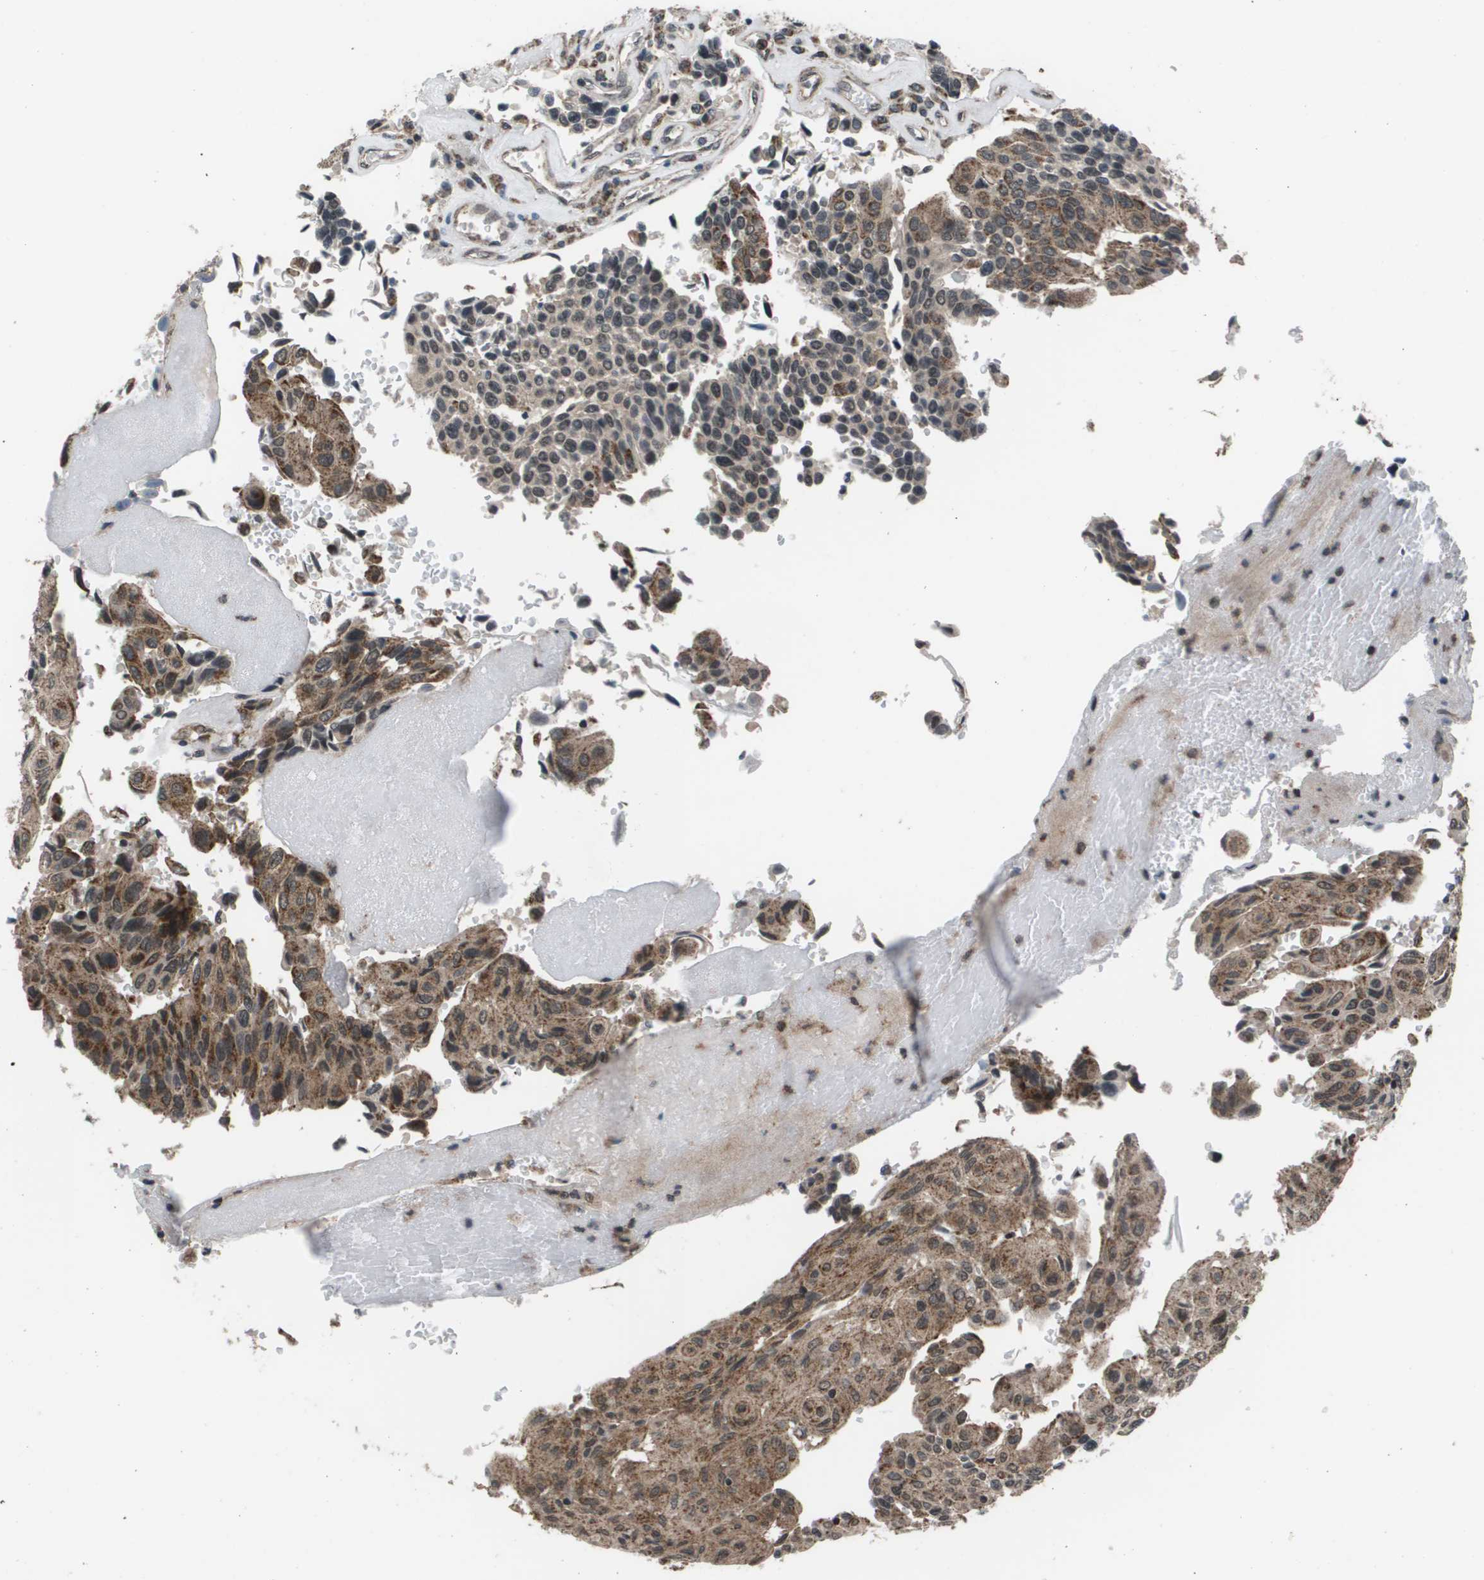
{"staining": {"intensity": "moderate", "quantity": ">75%", "location": "cytoplasmic/membranous"}, "tissue": "urothelial cancer", "cell_type": "Tumor cells", "image_type": "cancer", "snomed": [{"axis": "morphology", "description": "Urothelial carcinoma, High grade"}, {"axis": "topography", "description": "Urinary bladder"}], "caption": "Immunohistochemistry (IHC) of urothelial cancer exhibits medium levels of moderate cytoplasmic/membranous expression in approximately >75% of tumor cells.", "gene": "PPFIA1", "patient": {"sex": "male", "age": 66}}